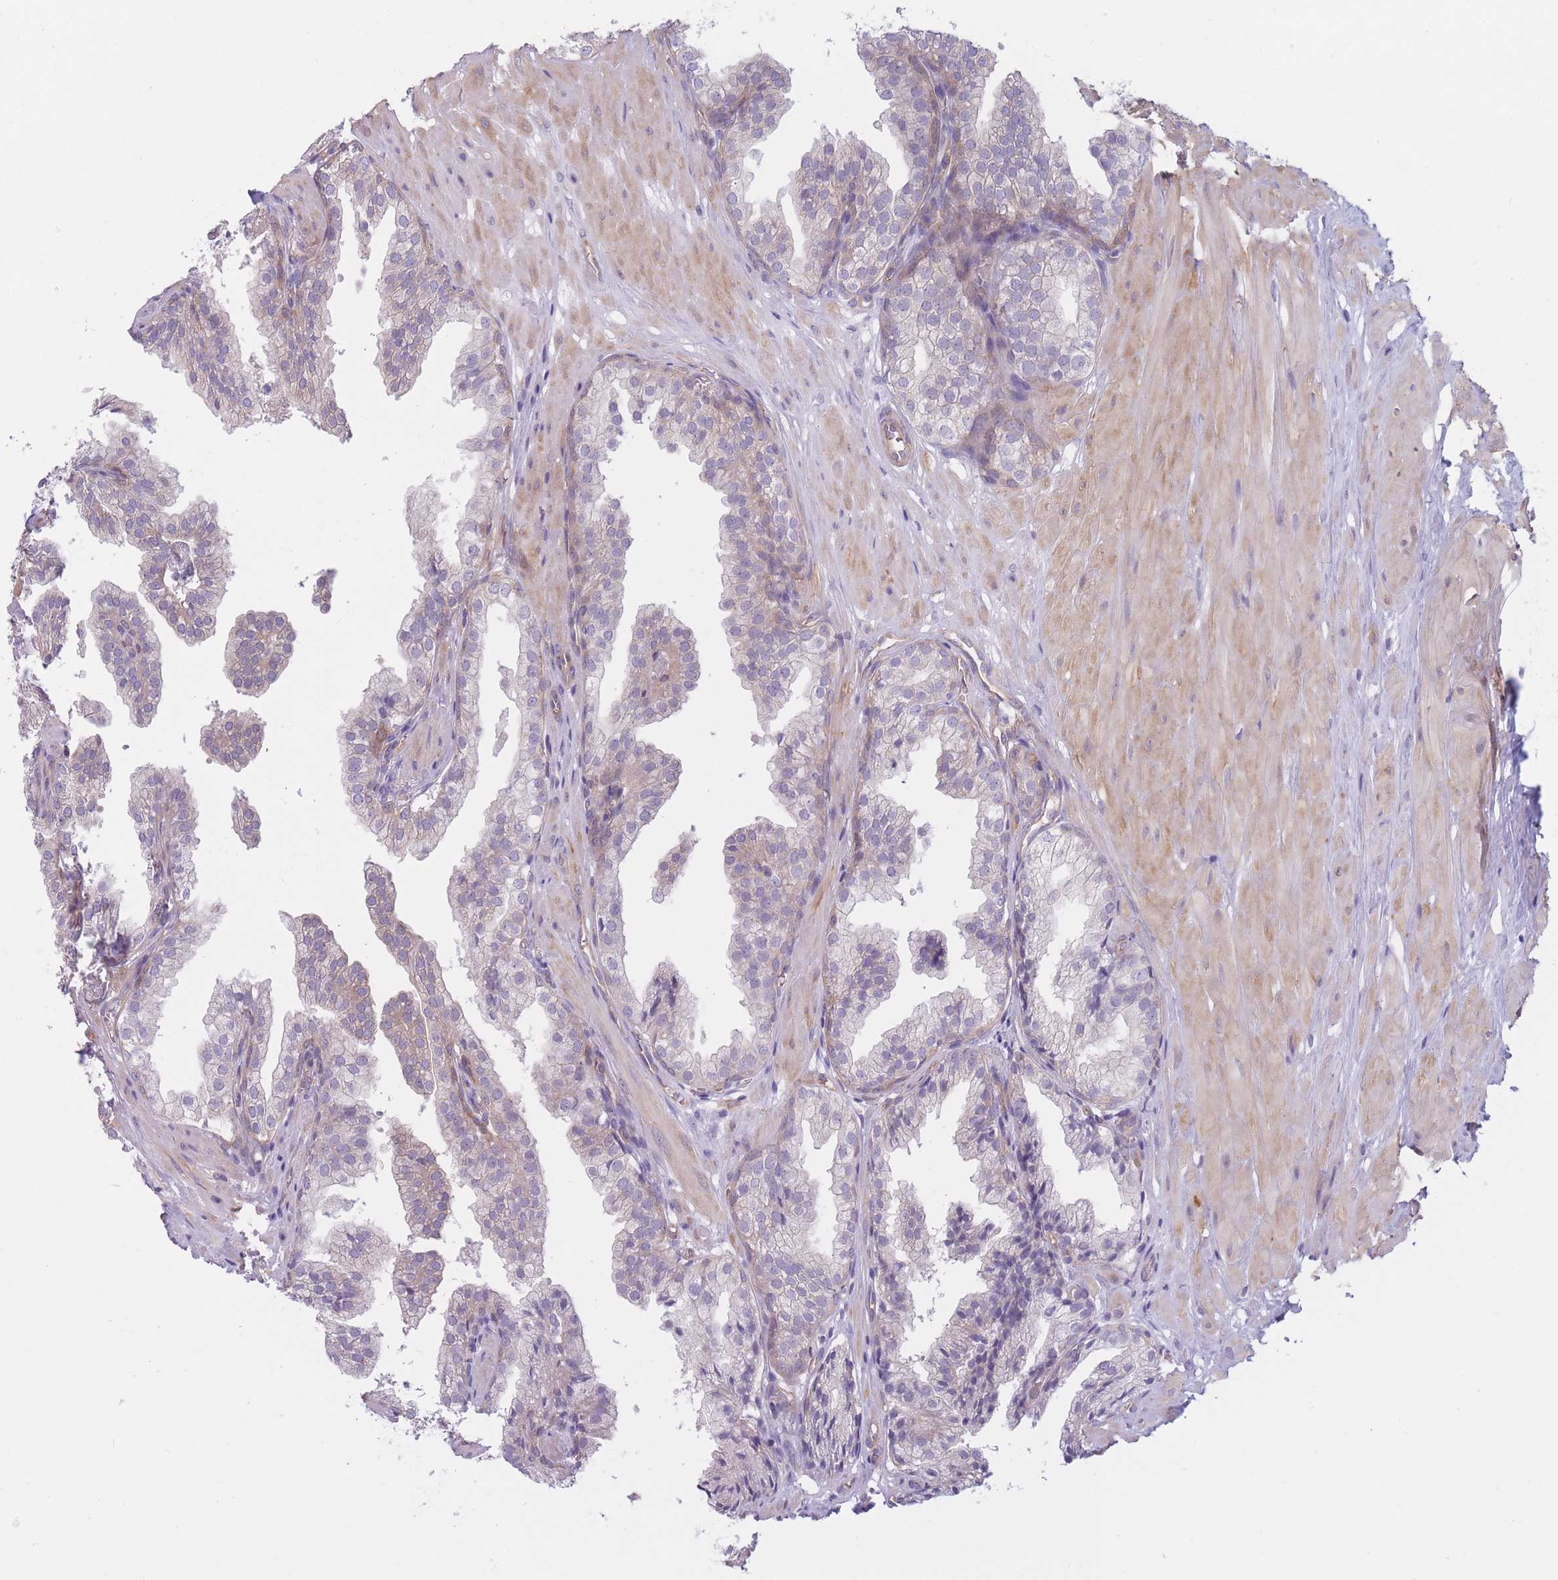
{"staining": {"intensity": "weak", "quantity": "<25%", "location": "cytoplasmic/membranous"}, "tissue": "prostate", "cell_type": "Glandular cells", "image_type": "normal", "snomed": [{"axis": "morphology", "description": "Normal tissue, NOS"}, {"axis": "topography", "description": "Prostate"}, {"axis": "topography", "description": "Peripheral nerve tissue"}], "caption": "This is an immunohistochemistry (IHC) image of benign human prostate. There is no positivity in glandular cells.", "gene": "SERPINB3", "patient": {"sex": "male", "age": 55}}